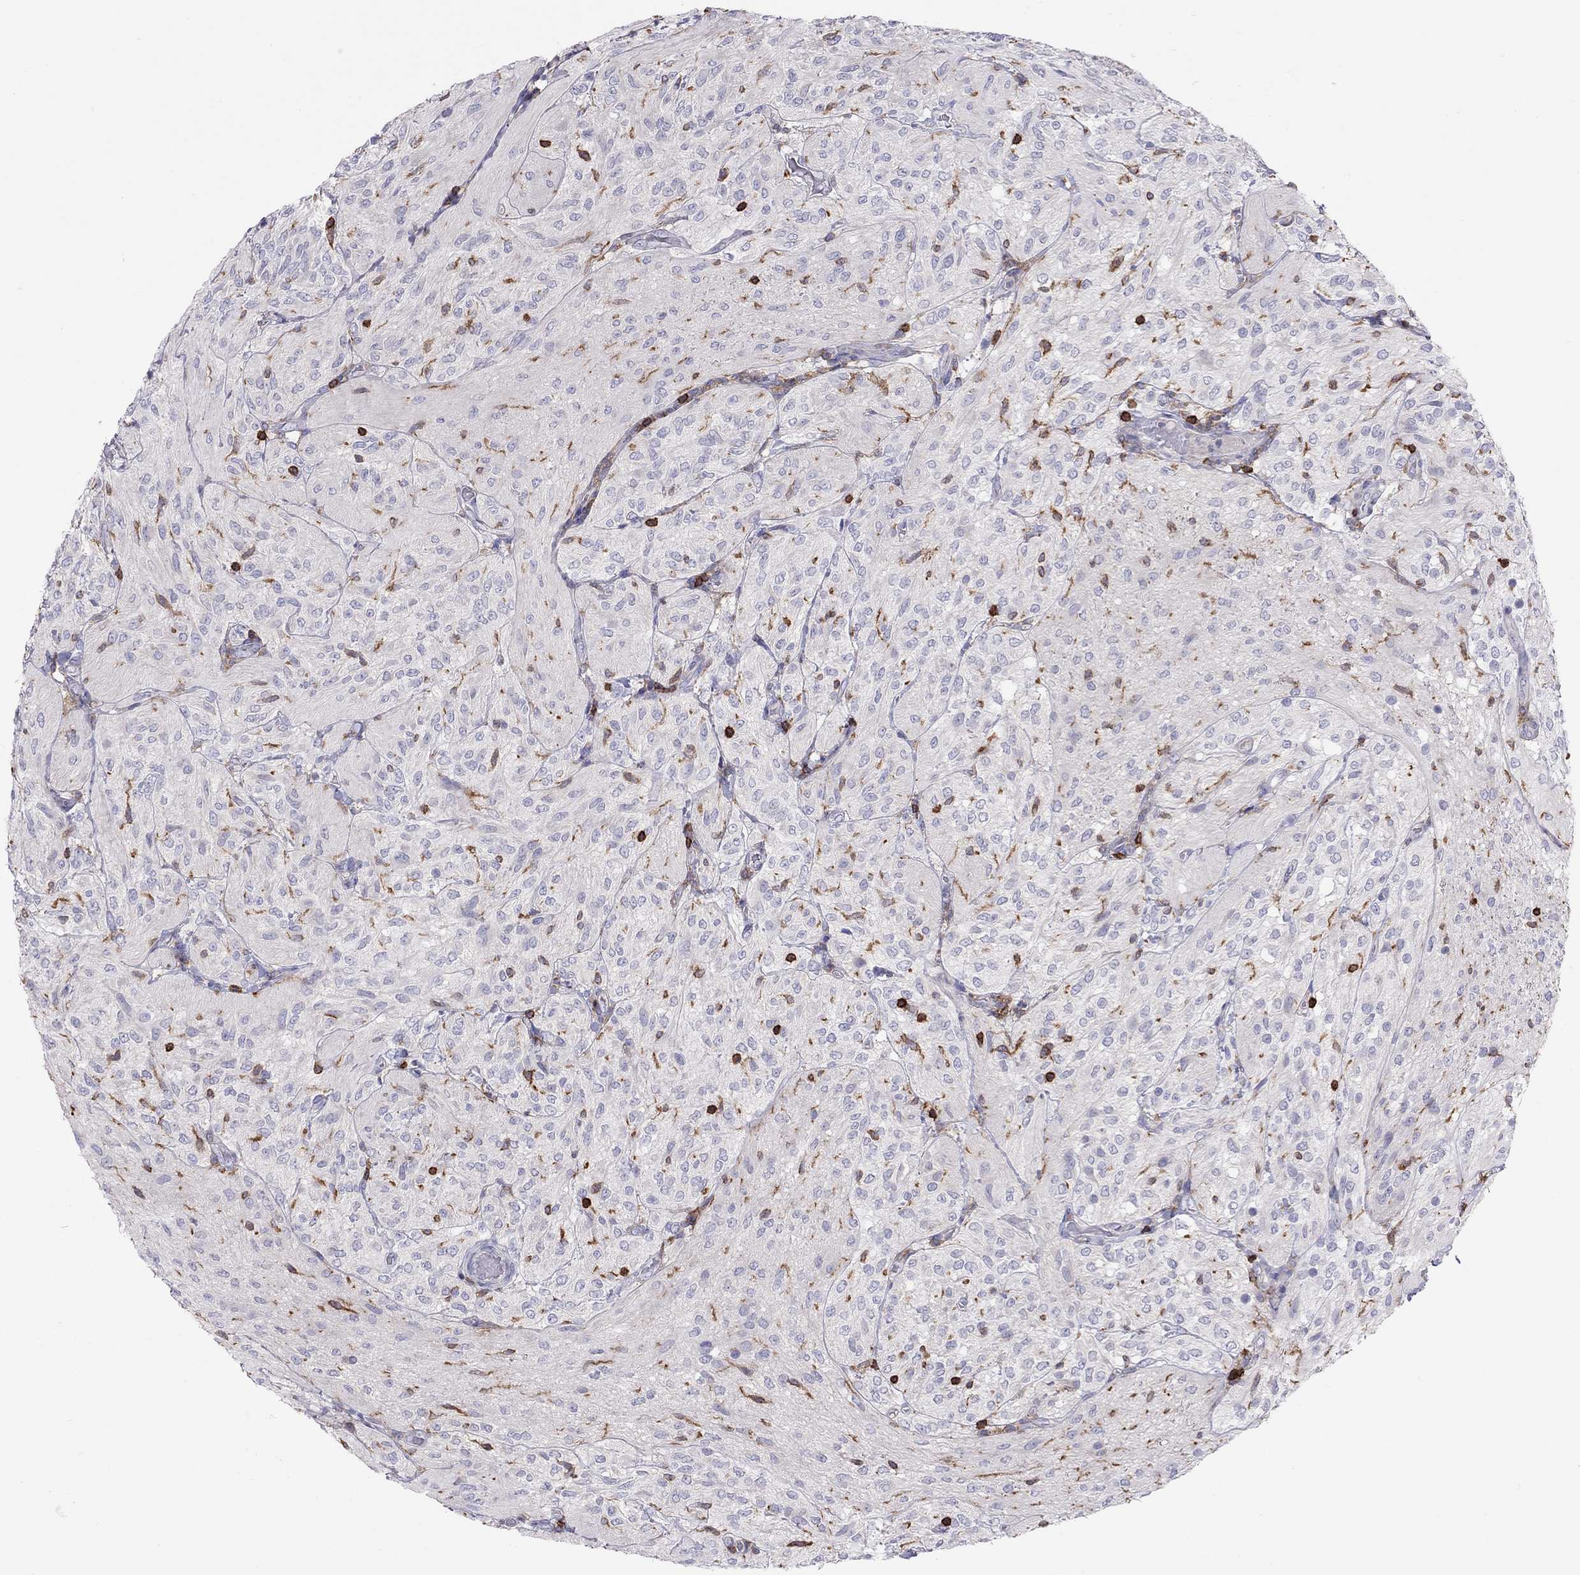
{"staining": {"intensity": "negative", "quantity": "none", "location": "none"}, "tissue": "glioma", "cell_type": "Tumor cells", "image_type": "cancer", "snomed": [{"axis": "morphology", "description": "Glioma, malignant, Low grade"}, {"axis": "topography", "description": "Brain"}], "caption": "DAB (3,3'-diaminobenzidine) immunohistochemical staining of low-grade glioma (malignant) exhibits no significant positivity in tumor cells.", "gene": "MND1", "patient": {"sex": "male", "age": 3}}